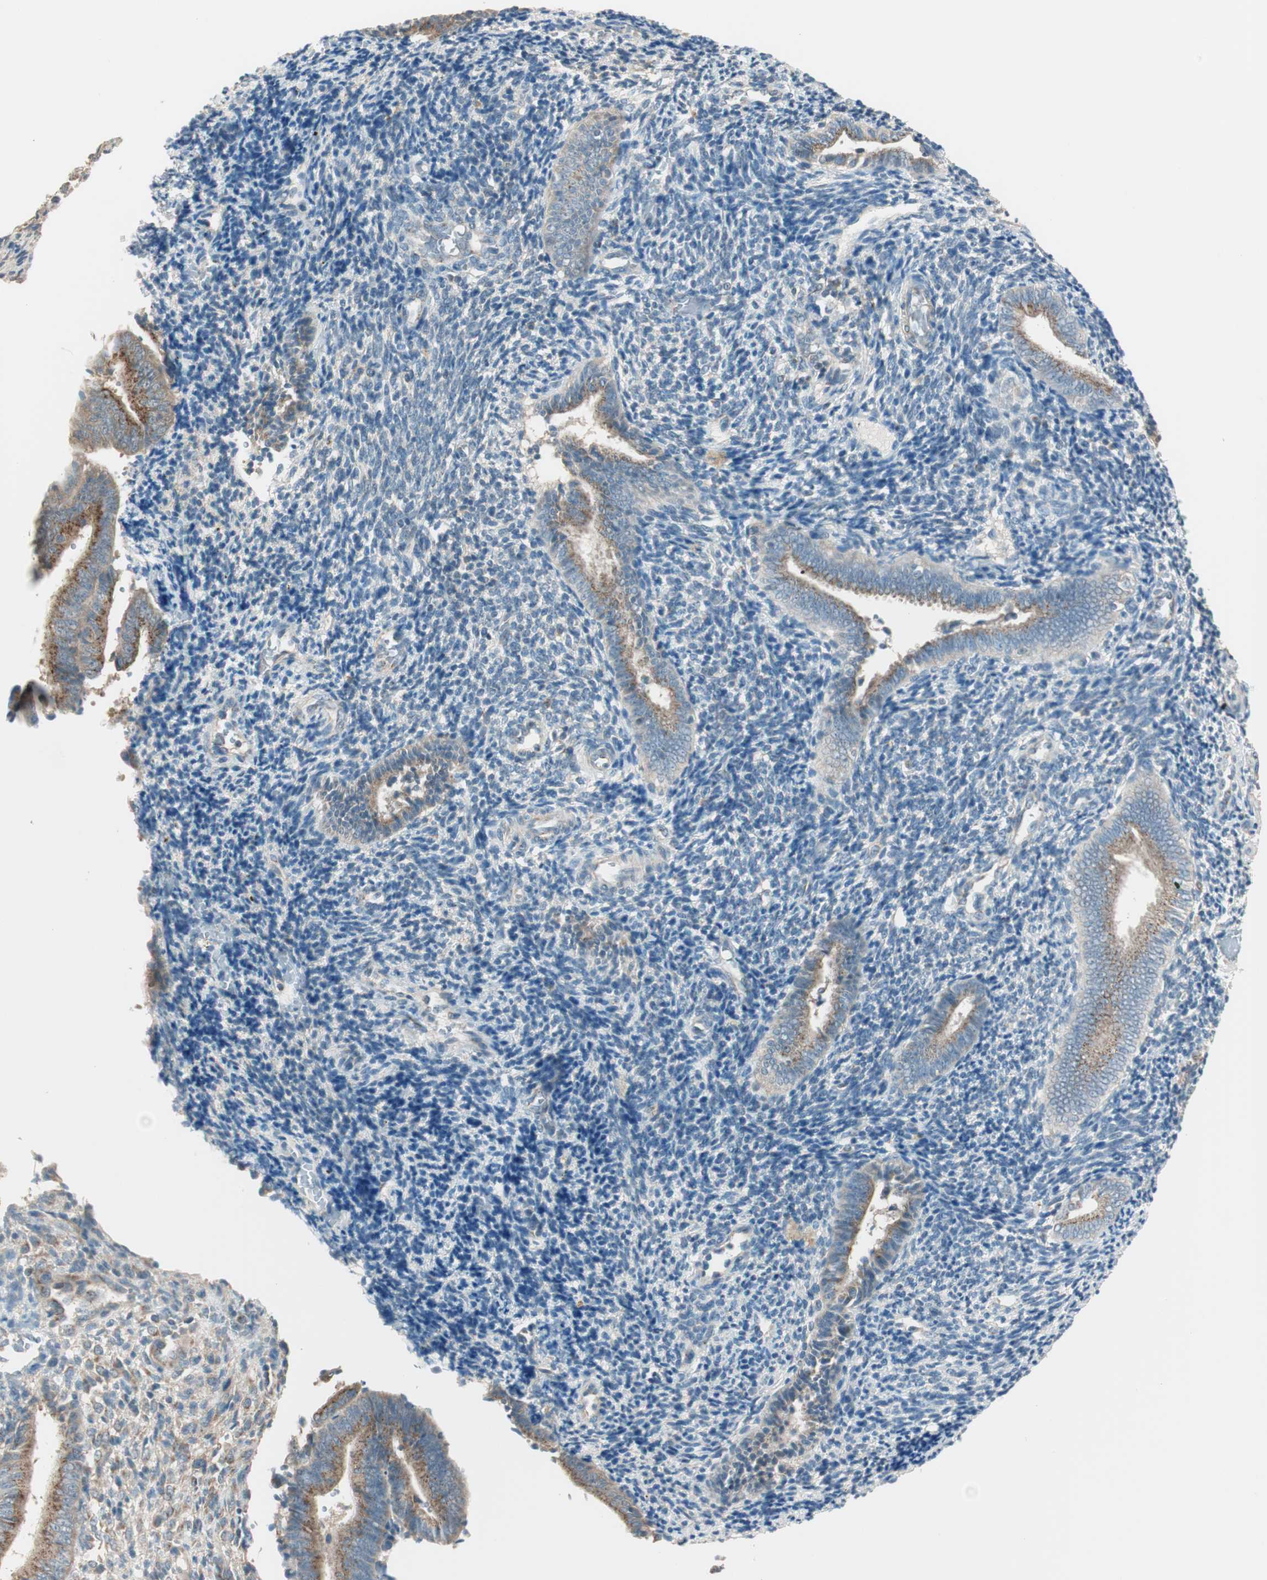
{"staining": {"intensity": "negative", "quantity": "none", "location": "none"}, "tissue": "endometrium", "cell_type": "Cells in endometrial stroma", "image_type": "normal", "snomed": [{"axis": "morphology", "description": "Normal tissue, NOS"}, {"axis": "topography", "description": "Uterus"}, {"axis": "topography", "description": "Endometrium"}], "caption": "Benign endometrium was stained to show a protein in brown. There is no significant expression in cells in endometrial stroma.", "gene": "SEC16A", "patient": {"sex": "female", "age": 33}}